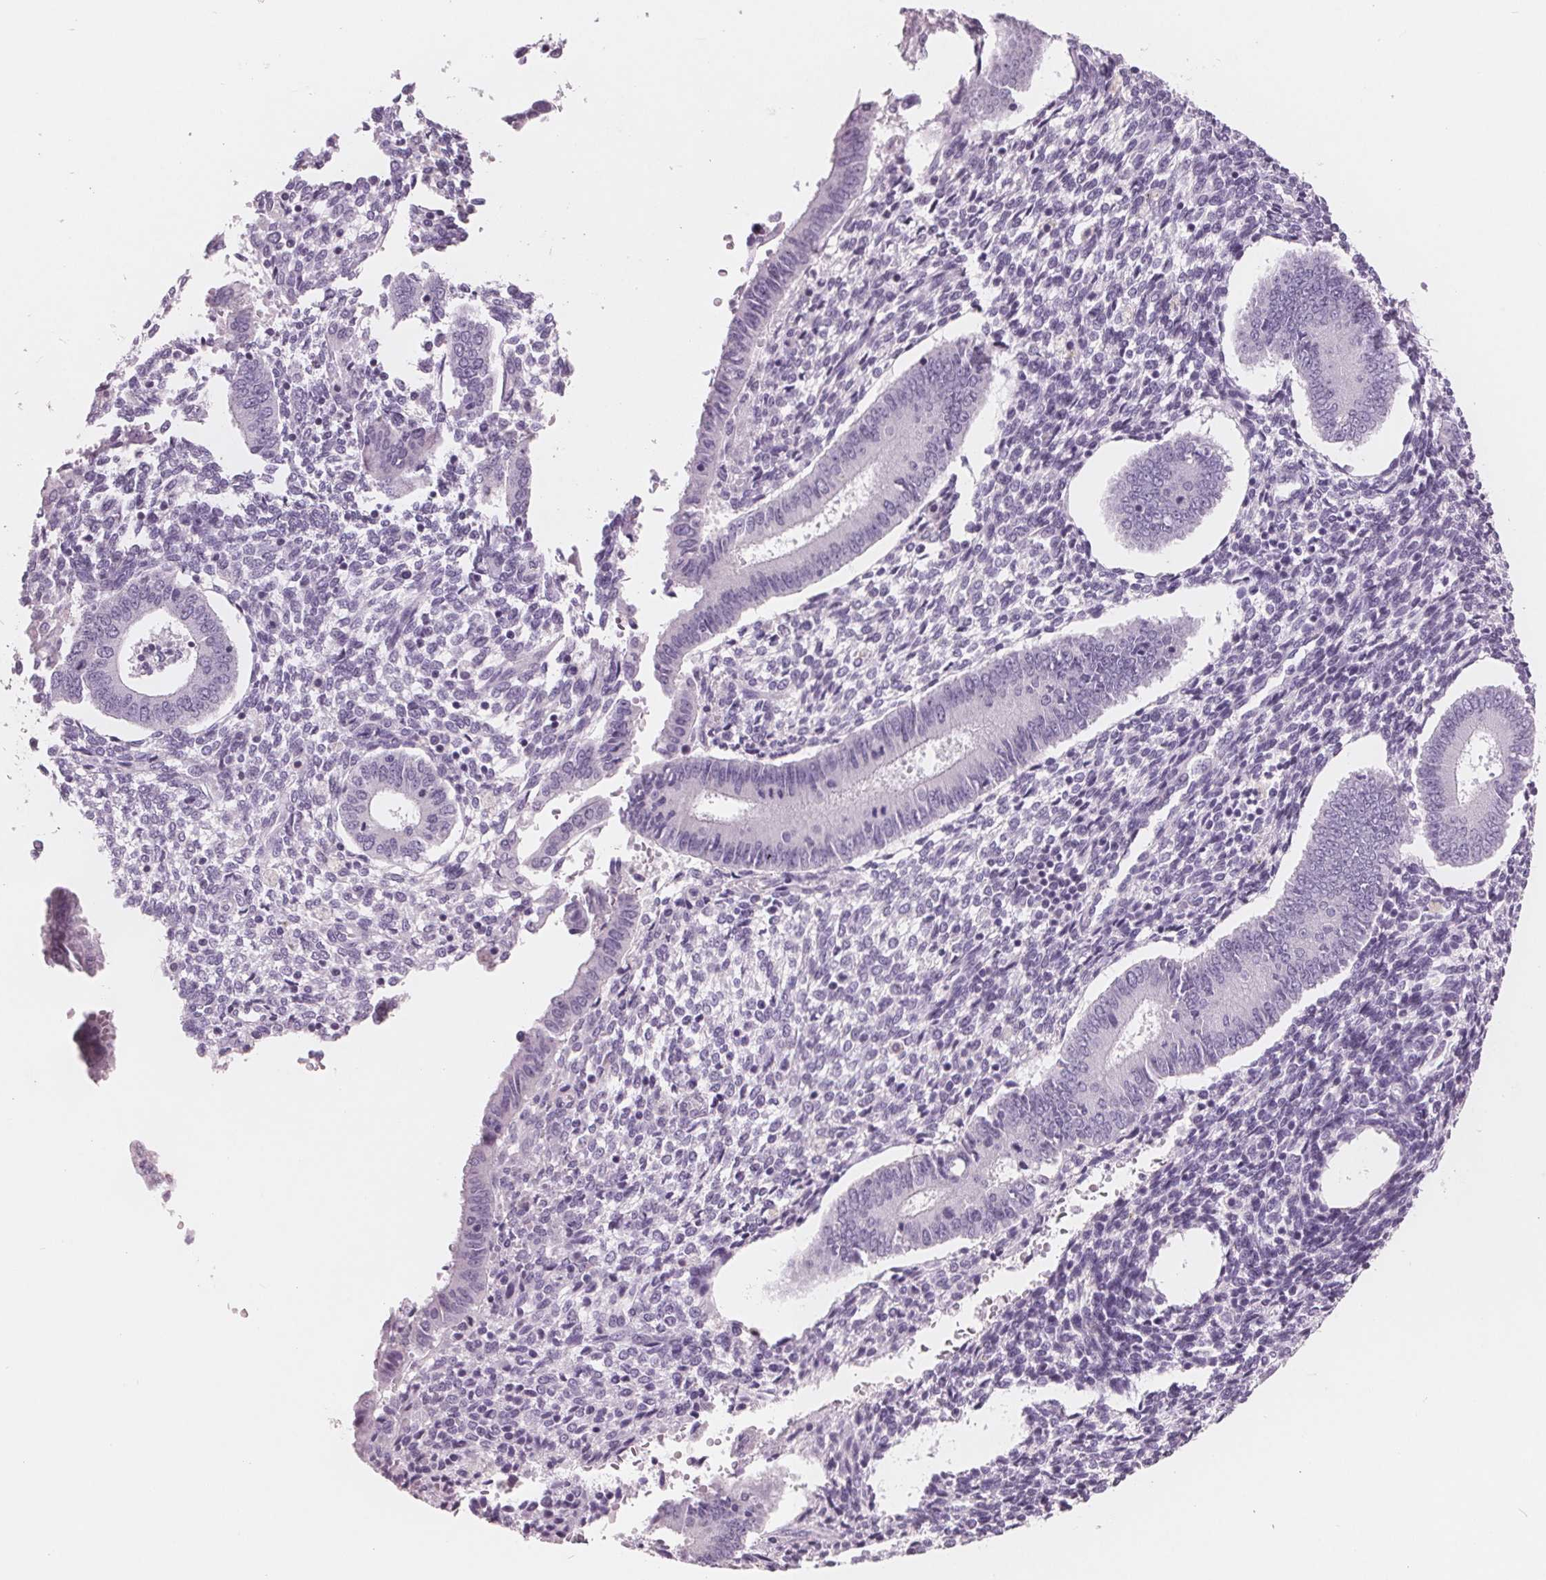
{"staining": {"intensity": "negative", "quantity": "none", "location": "none"}, "tissue": "endometrium", "cell_type": "Cells in endometrial stroma", "image_type": "normal", "snomed": [{"axis": "morphology", "description": "Normal tissue, NOS"}, {"axis": "topography", "description": "Endometrium"}], "caption": "This is a micrograph of immunohistochemistry staining of normal endometrium, which shows no expression in cells in endometrial stroma.", "gene": "AMBP", "patient": {"sex": "female", "age": 40}}